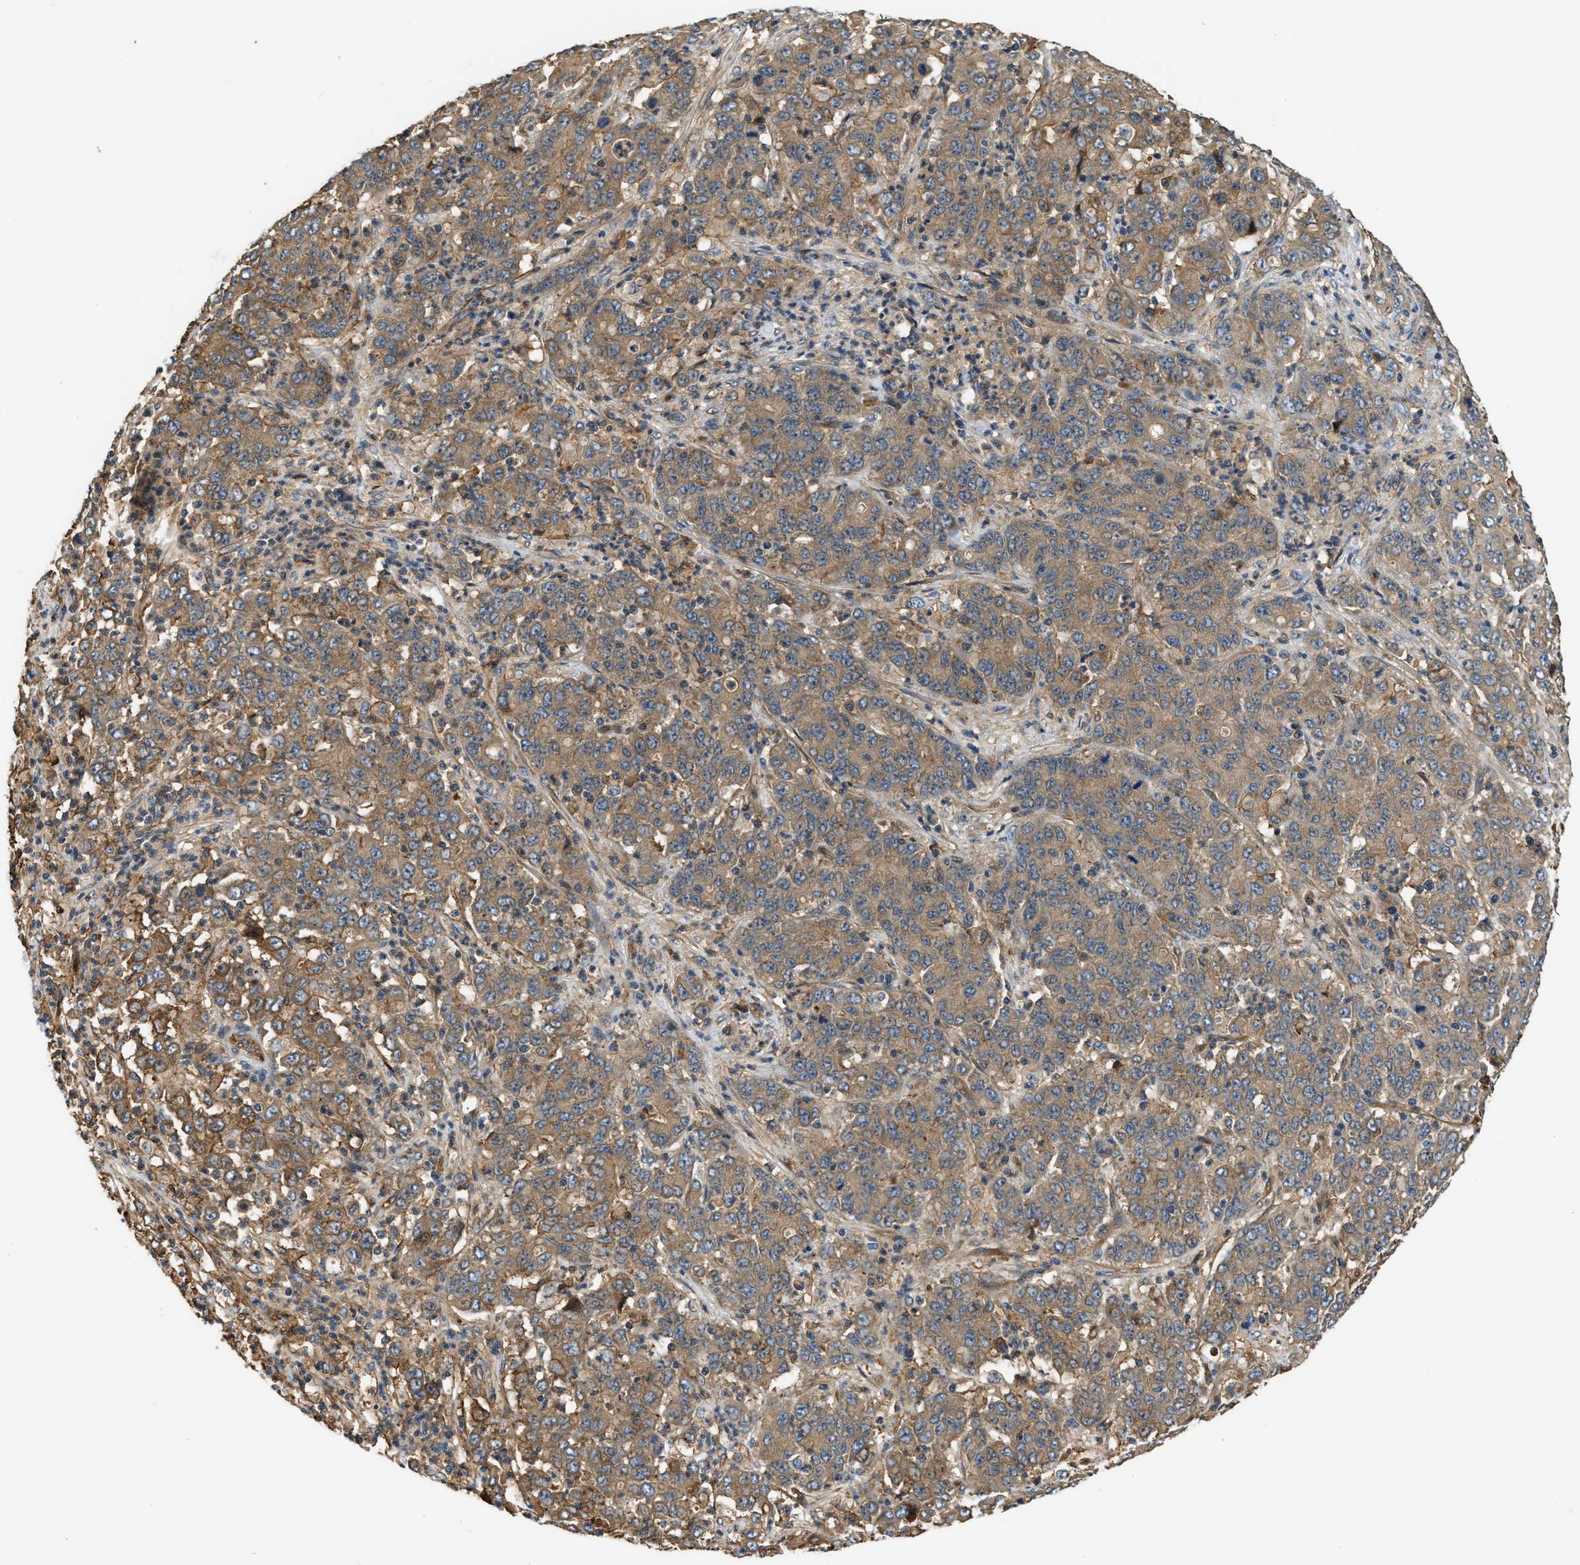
{"staining": {"intensity": "moderate", "quantity": ">75%", "location": "cytoplasmic/membranous"}, "tissue": "stomach cancer", "cell_type": "Tumor cells", "image_type": "cancer", "snomed": [{"axis": "morphology", "description": "Adenocarcinoma, NOS"}, {"axis": "topography", "description": "Stomach, lower"}], "caption": "About >75% of tumor cells in human stomach cancer (adenocarcinoma) reveal moderate cytoplasmic/membranous protein positivity as visualized by brown immunohistochemical staining.", "gene": "DDHD2", "patient": {"sex": "female", "age": 71}}